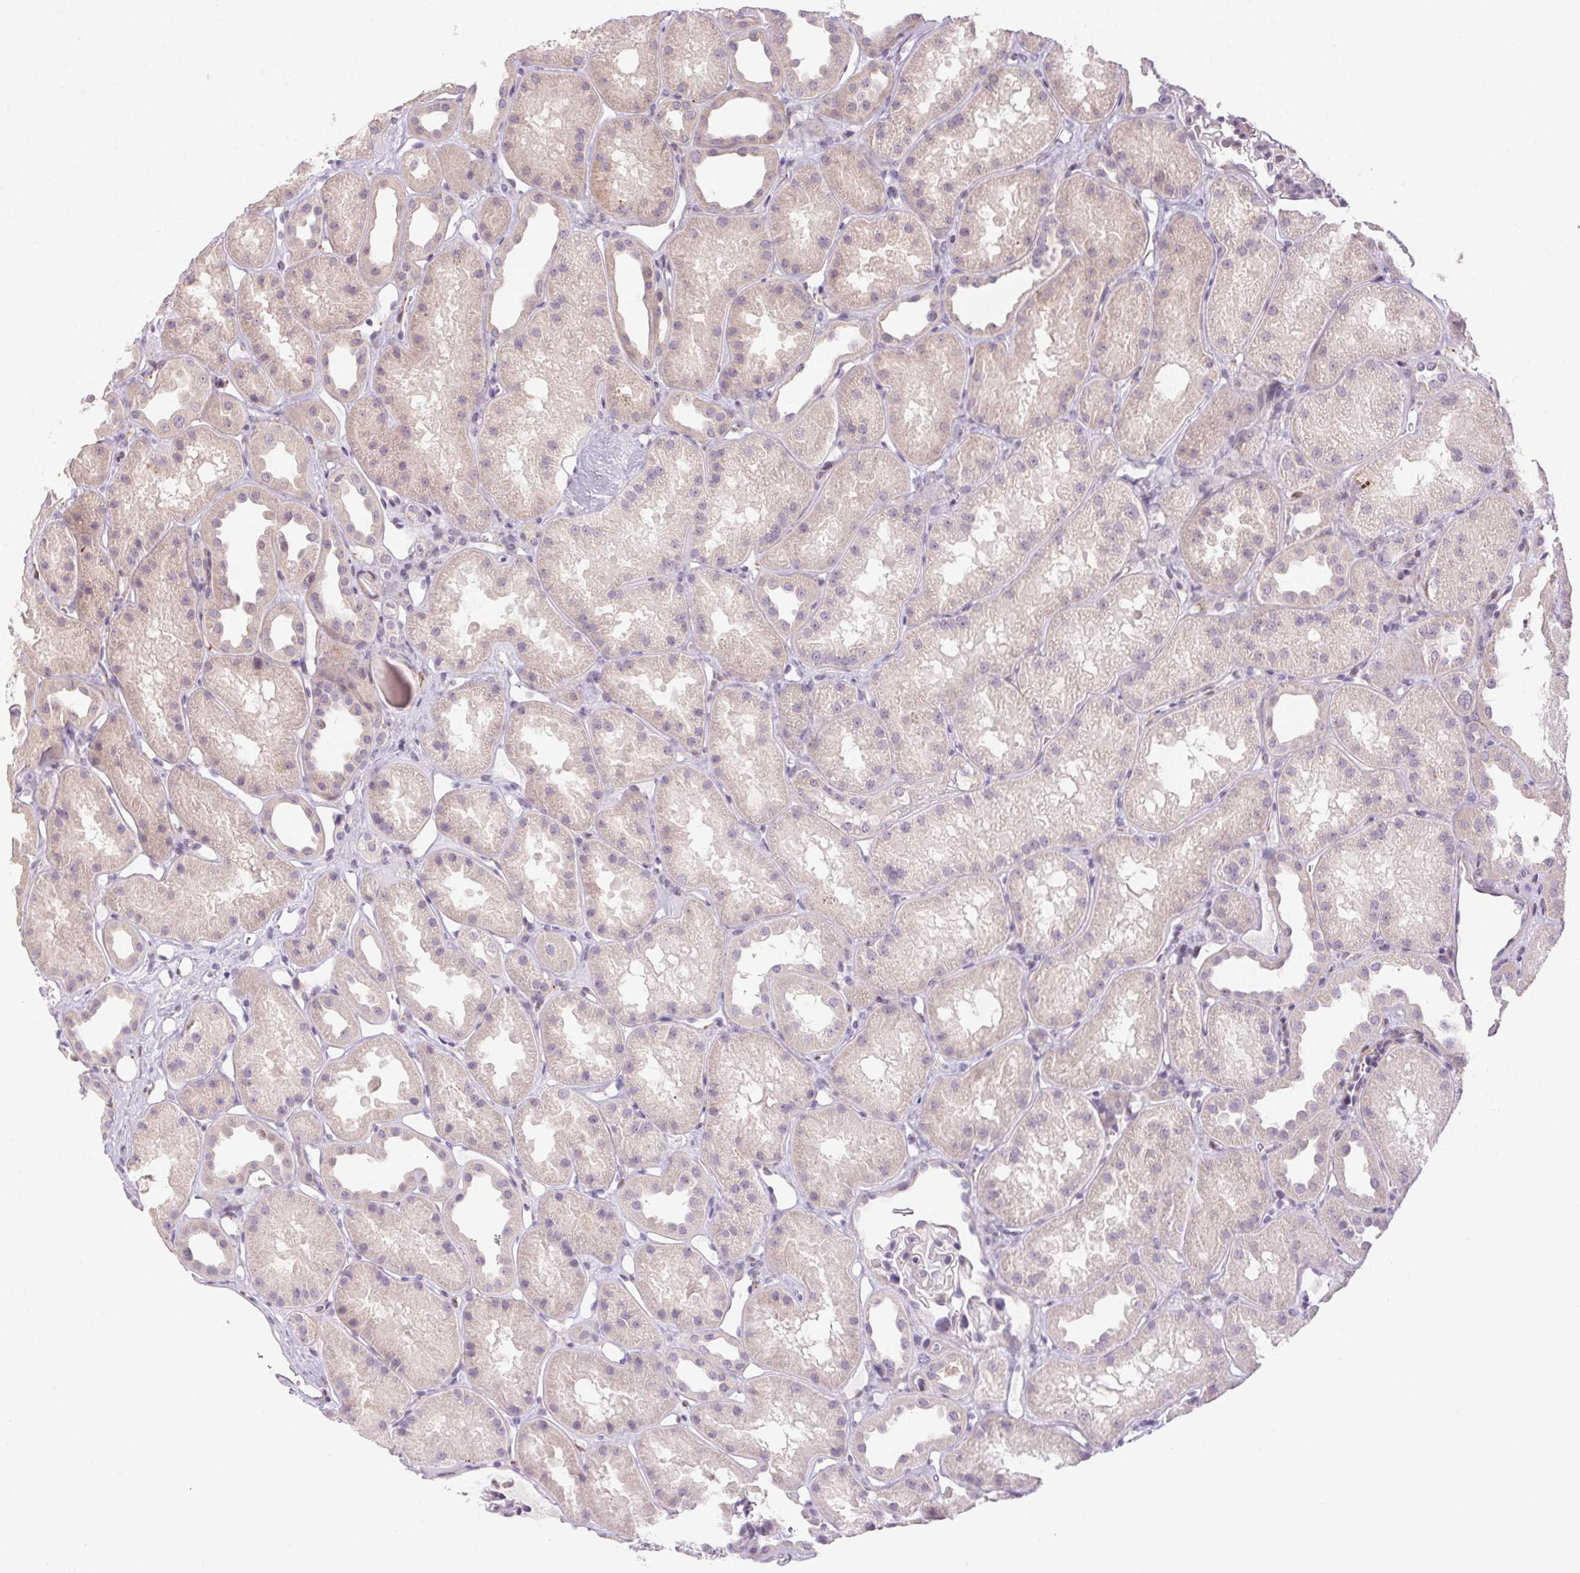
{"staining": {"intensity": "negative", "quantity": "none", "location": "none"}, "tissue": "kidney", "cell_type": "Cells in glomeruli", "image_type": "normal", "snomed": [{"axis": "morphology", "description": "Normal tissue, NOS"}, {"axis": "topography", "description": "Kidney"}], "caption": "Kidney stained for a protein using IHC demonstrates no expression cells in glomeruli.", "gene": "RPGRIP1", "patient": {"sex": "male", "age": 61}}